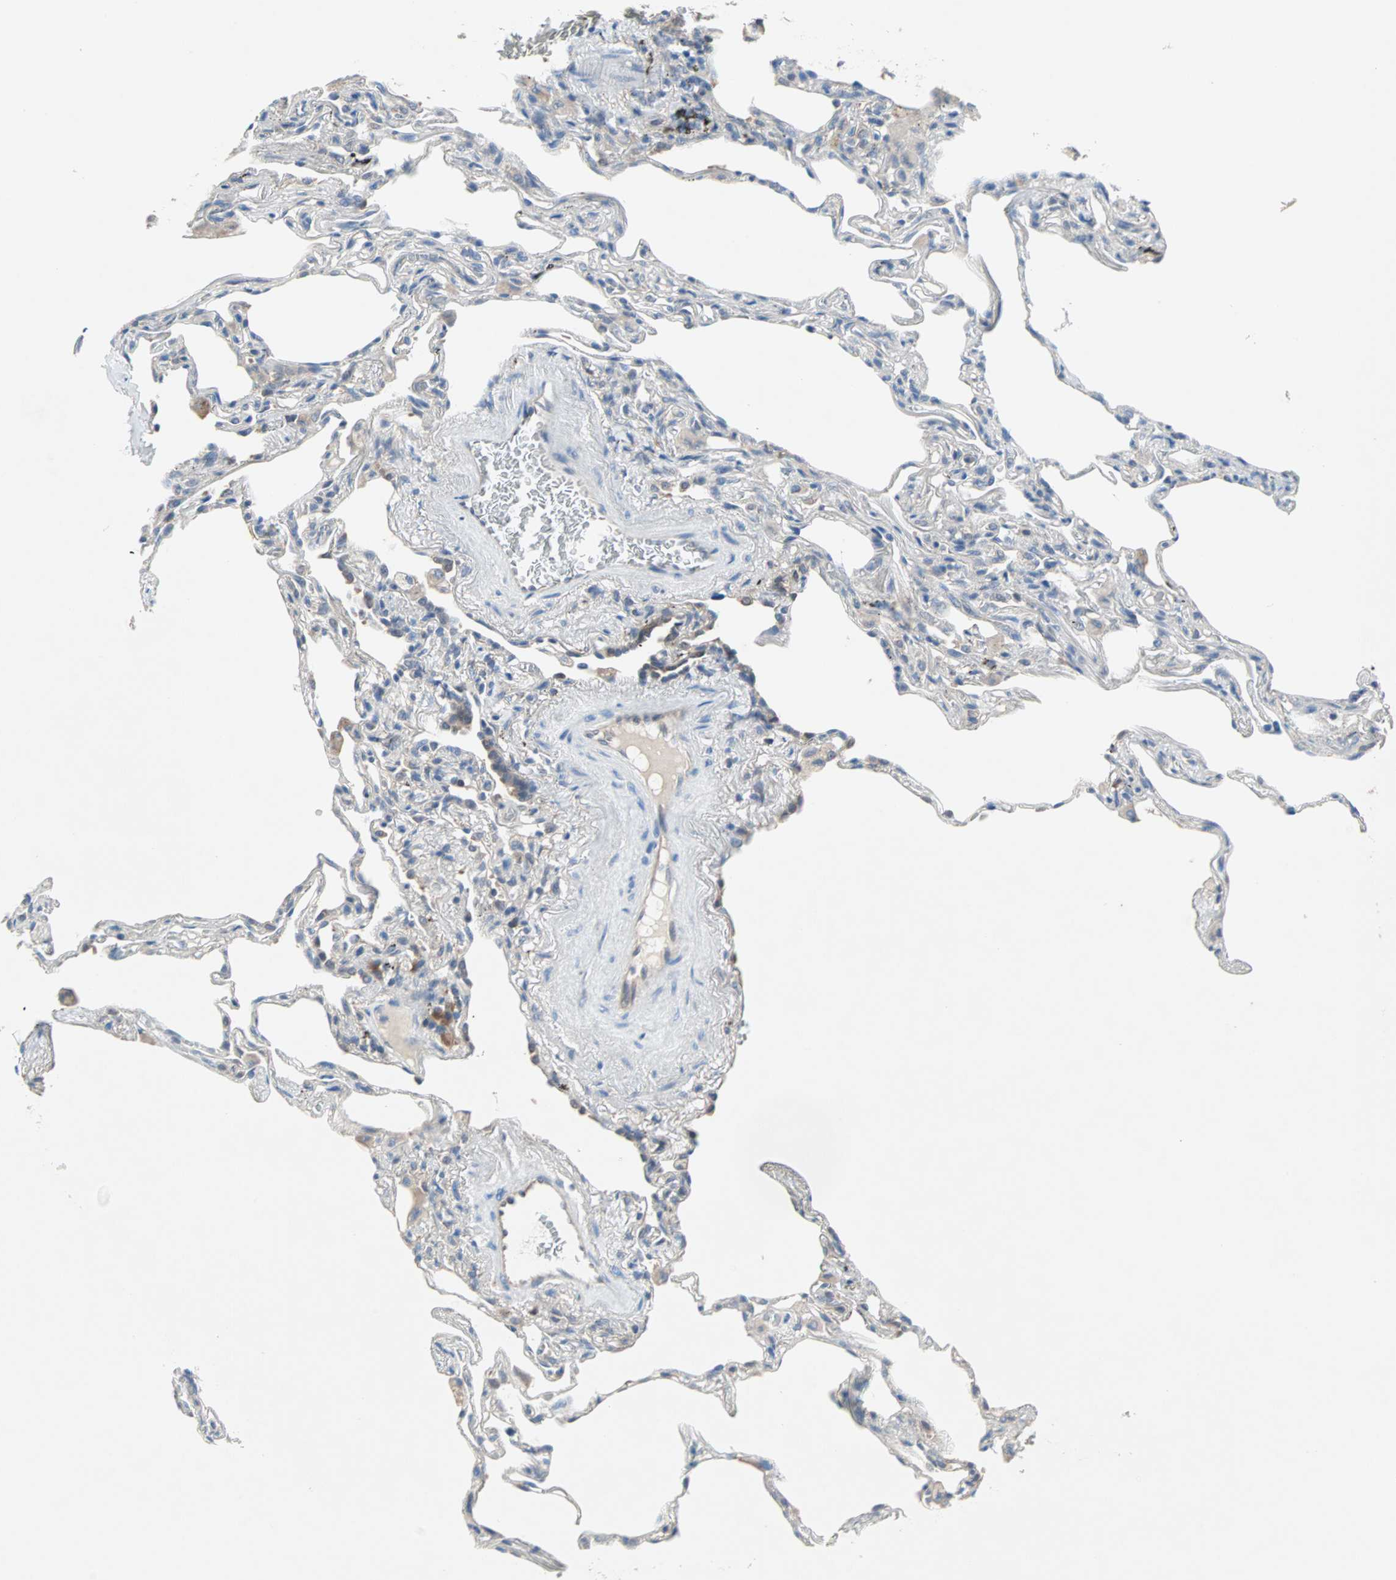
{"staining": {"intensity": "weak", "quantity": ">75%", "location": "cytoplasmic/membranous"}, "tissue": "lung", "cell_type": "Alveolar cells", "image_type": "normal", "snomed": [{"axis": "morphology", "description": "Normal tissue, NOS"}, {"axis": "morphology", "description": "Inflammation, NOS"}, {"axis": "topography", "description": "Lung"}], "caption": "Unremarkable lung shows weak cytoplasmic/membranous expression in about >75% of alveolar cells, visualized by immunohistochemistry.", "gene": "MPI", "patient": {"sex": "male", "age": 69}}